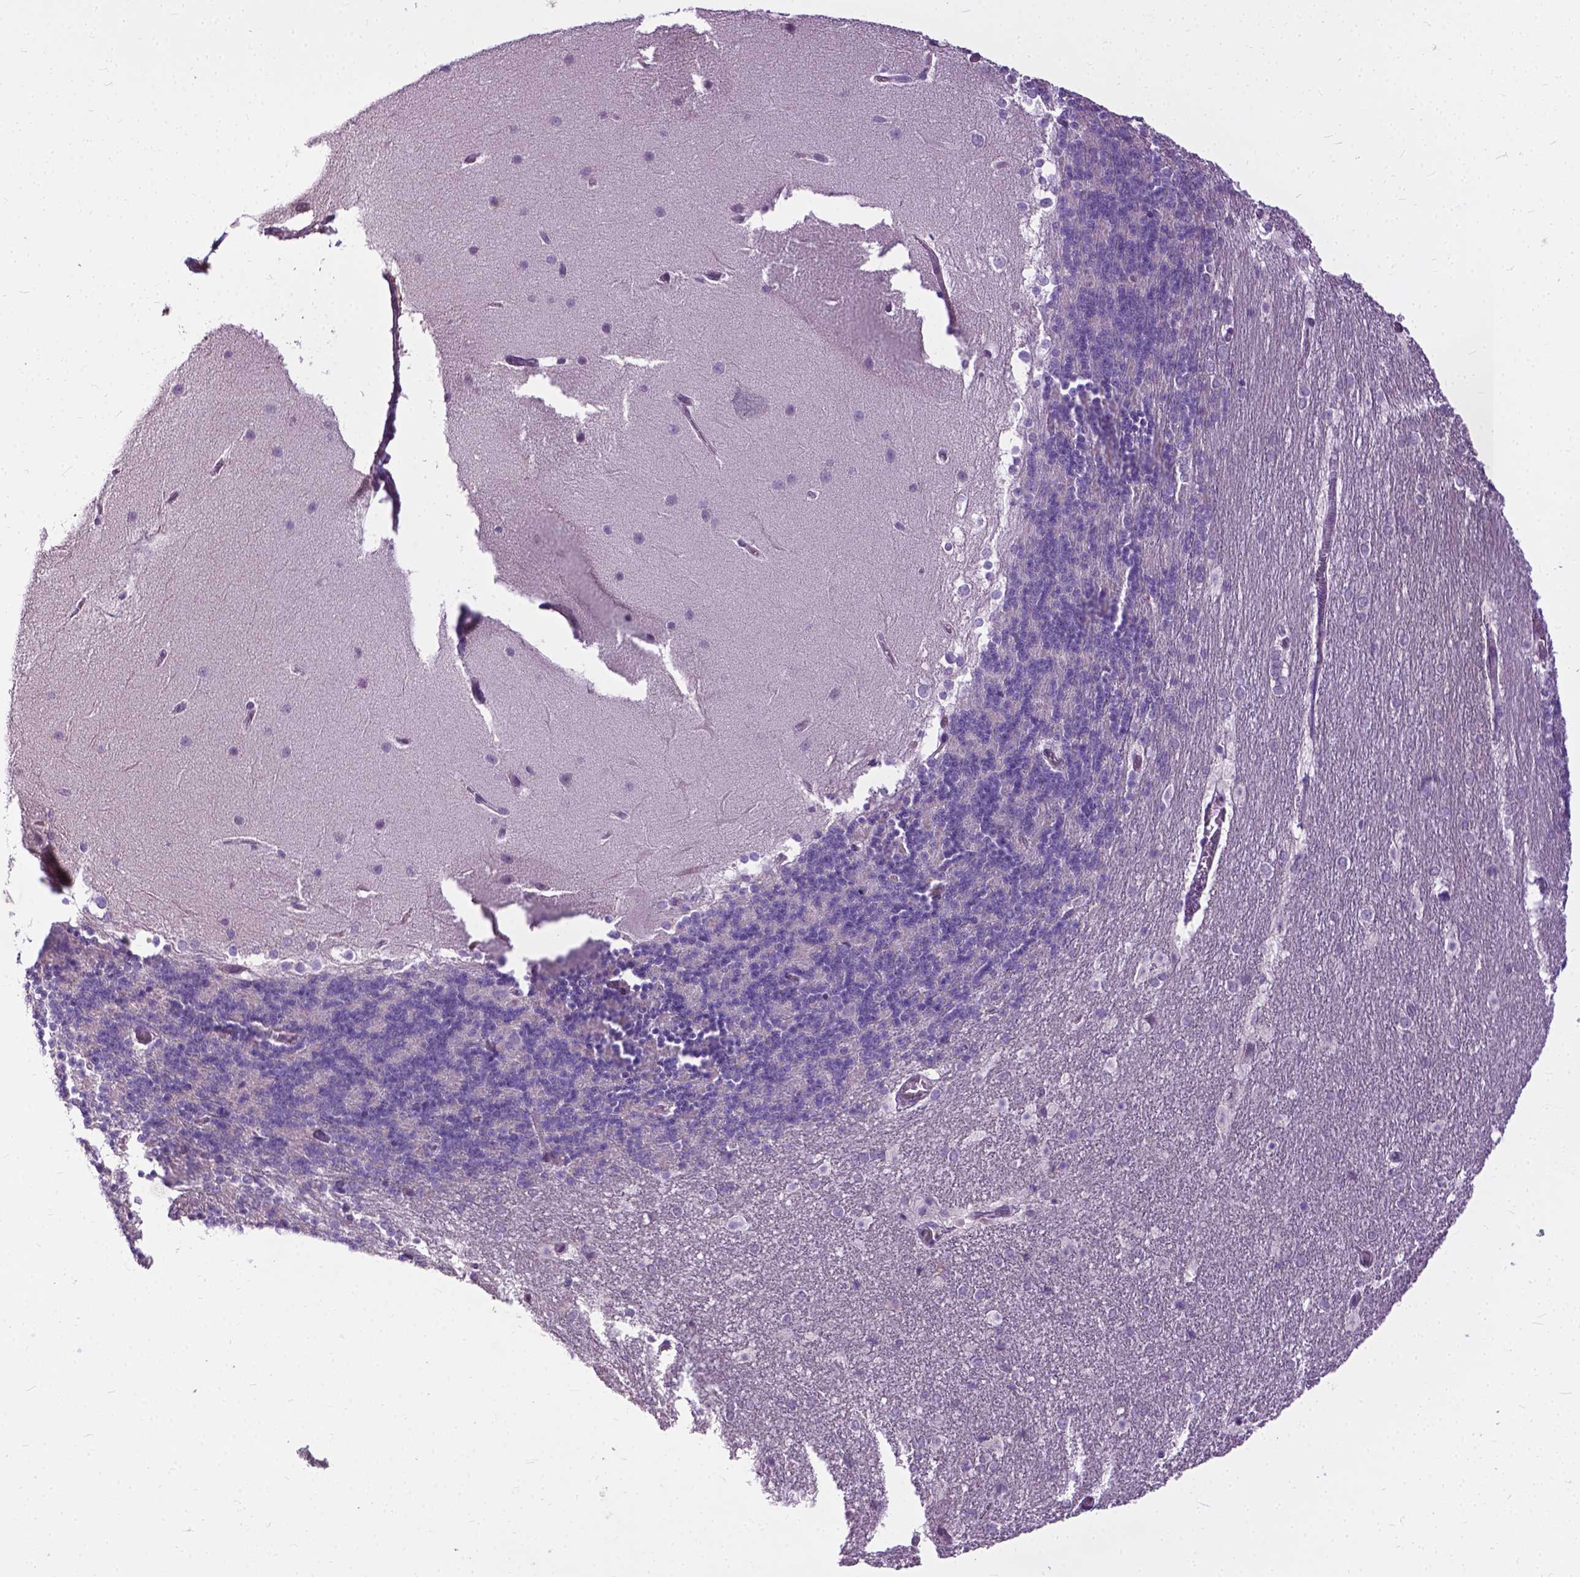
{"staining": {"intensity": "negative", "quantity": "none", "location": "none"}, "tissue": "cerebellum", "cell_type": "Cells in granular layer", "image_type": "normal", "snomed": [{"axis": "morphology", "description": "Normal tissue, NOS"}, {"axis": "topography", "description": "Cerebellum"}], "caption": "This photomicrograph is of benign cerebellum stained with immunohistochemistry to label a protein in brown with the nuclei are counter-stained blue. There is no staining in cells in granular layer. (Stains: DAB (3,3'-diaminobenzidine) immunohistochemistry (IHC) with hematoxylin counter stain, Microscopy: brightfield microscopy at high magnification).", "gene": "JAK3", "patient": {"sex": "female", "age": 19}}